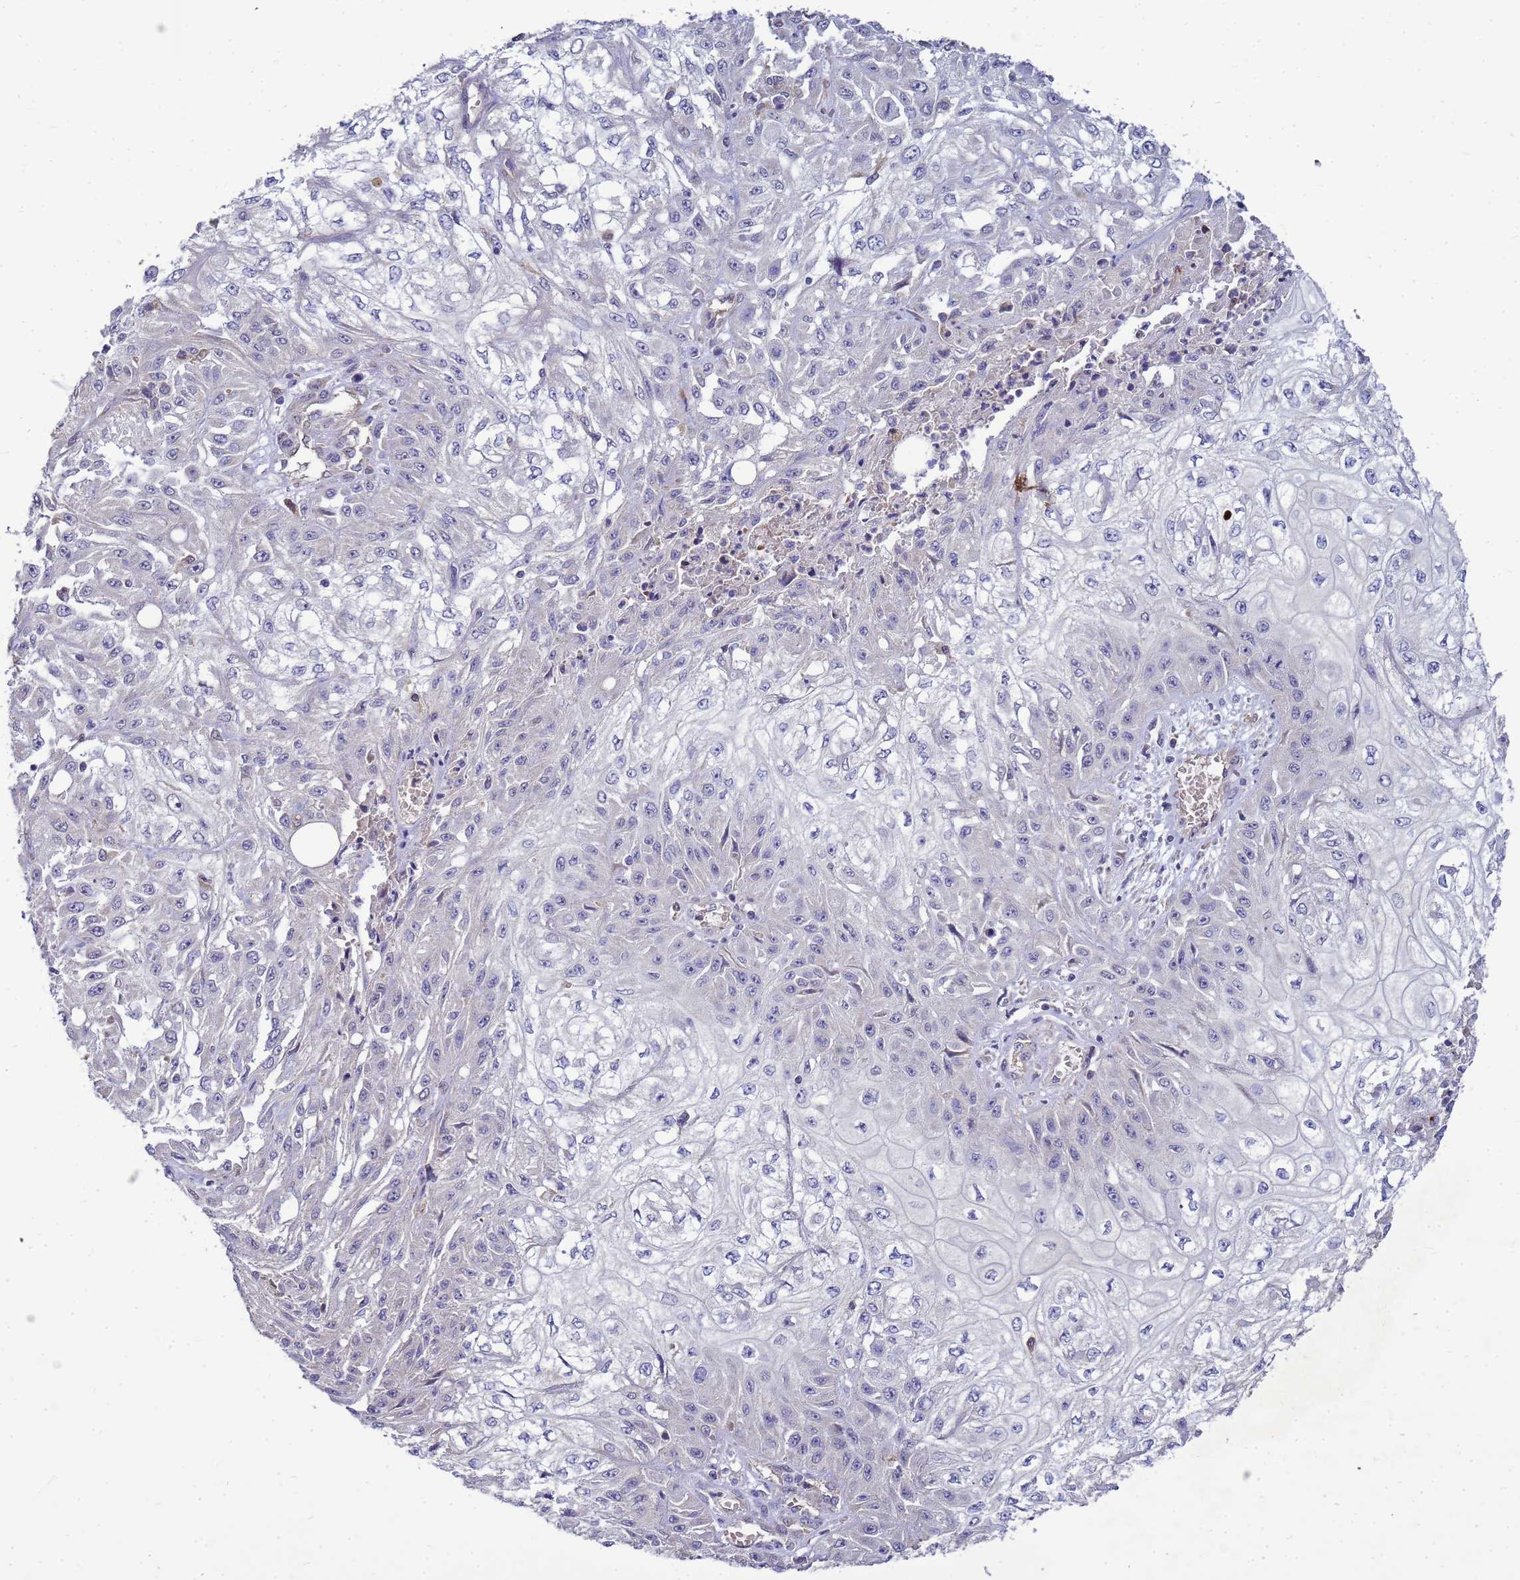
{"staining": {"intensity": "negative", "quantity": "none", "location": "none"}, "tissue": "skin cancer", "cell_type": "Tumor cells", "image_type": "cancer", "snomed": [{"axis": "morphology", "description": "Squamous cell carcinoma, NOS"}, {"axis": "morphology", "description": "Squamous cell carcinoma, metastatic, NOS"}, {"axis": "topography", "description": "Skin"}, {"axis": "topography", "description": "Lymph node"}], "caption": "The IHC histopathology image has no significant expression in tumor cells of skin cancer (metastatic squamous cell carcinoma) tissue.", "gene": "EIF4EBP3", "patient": {"sex": "male", "age": 75}}